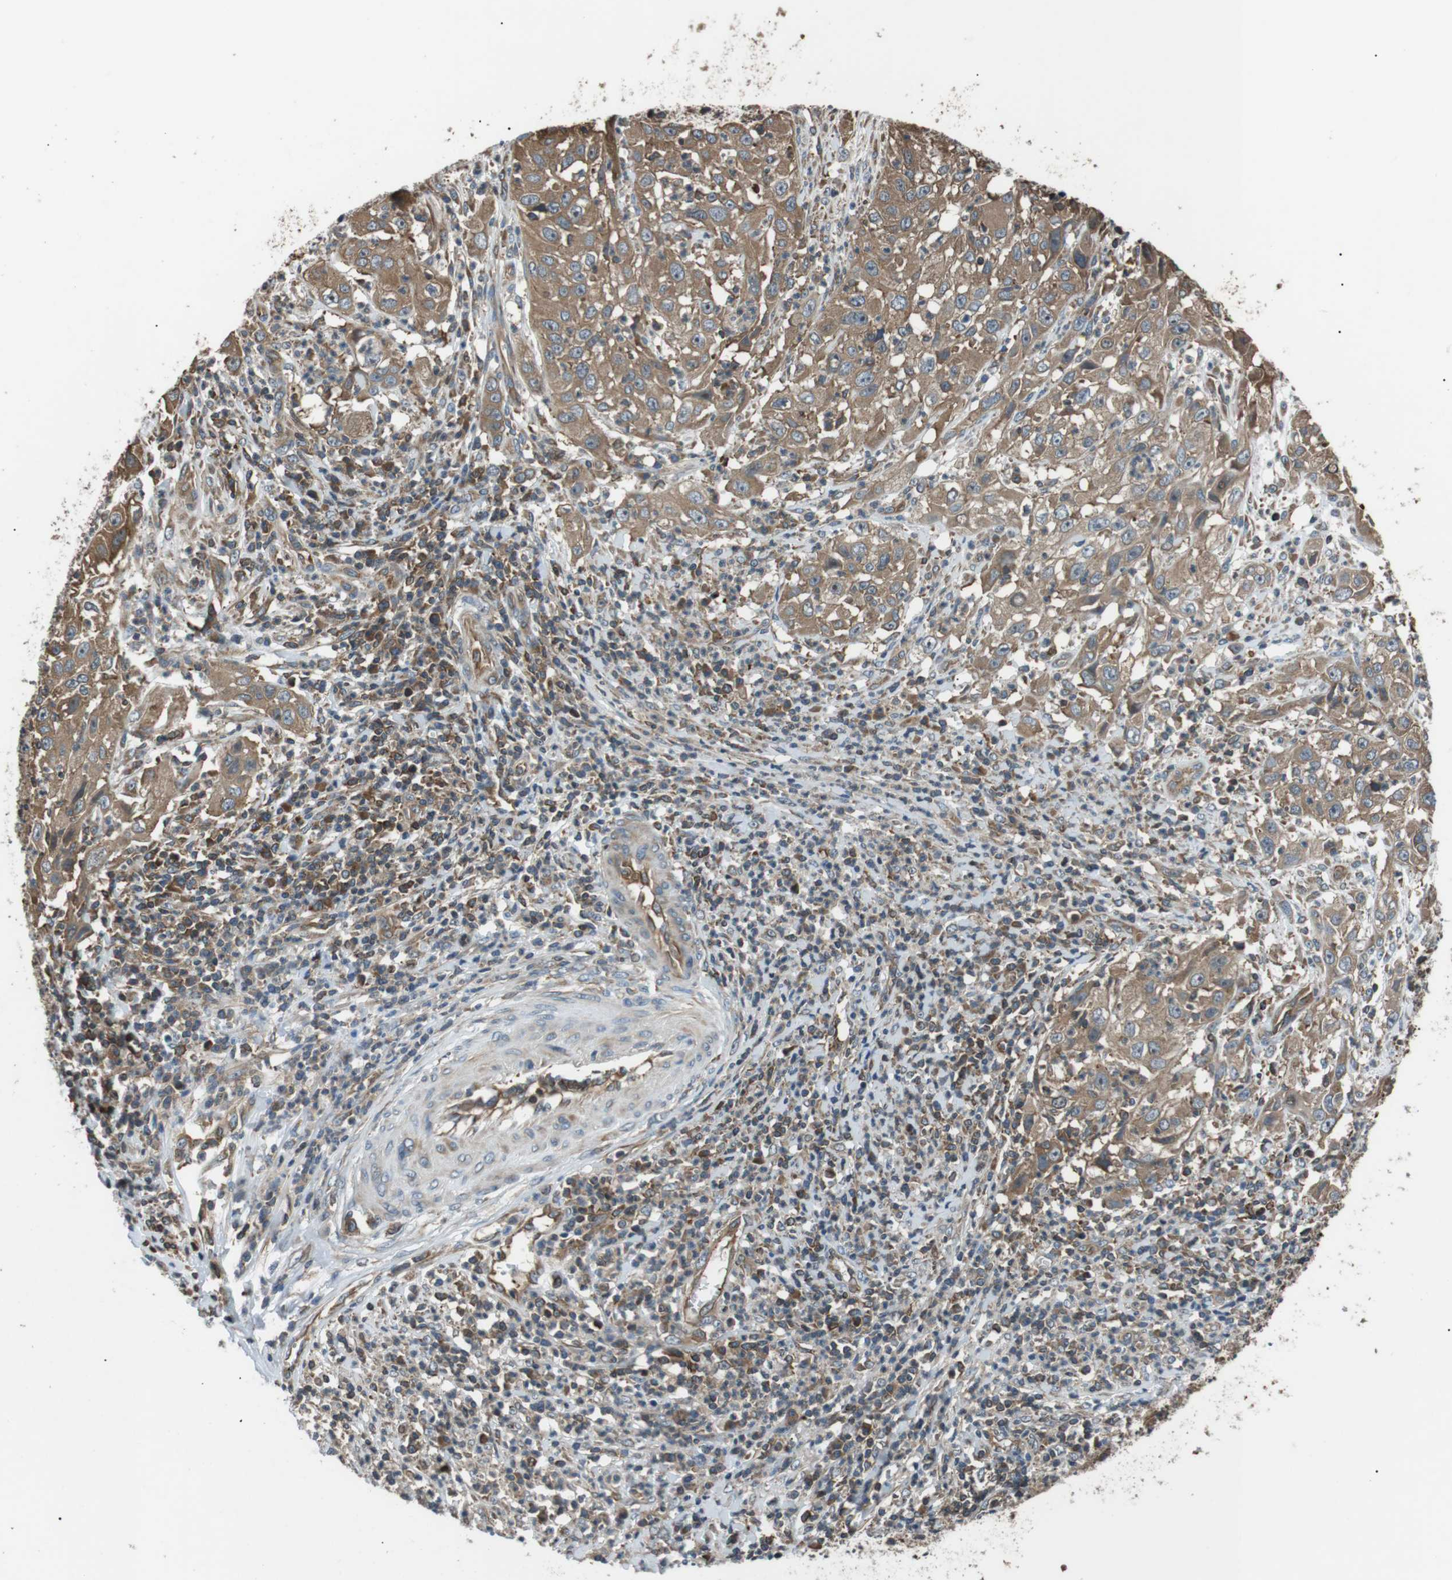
{"staining": {"intensity": "moderate", "quantity": ">75%", "location": "cytoplasmic/membranous"}, "tissue": "cervical cancer", "cell_type": "Tumor cells", "image_type": "cancer", "snomed": [{"axis": "morphology", "description": "Squamous cell carcinoma, NOS"}, {"axis": "topography", "description": "Cervix"}], "caption": "Protein expression by immunohistochemistry shows moderate cytoplasmic/membranous expression in approximately >75% of tumor cells in squamous cell carcinoma (cervical).", "gene": "GPR161", "patient": {"sex": "female", "age": 32}}